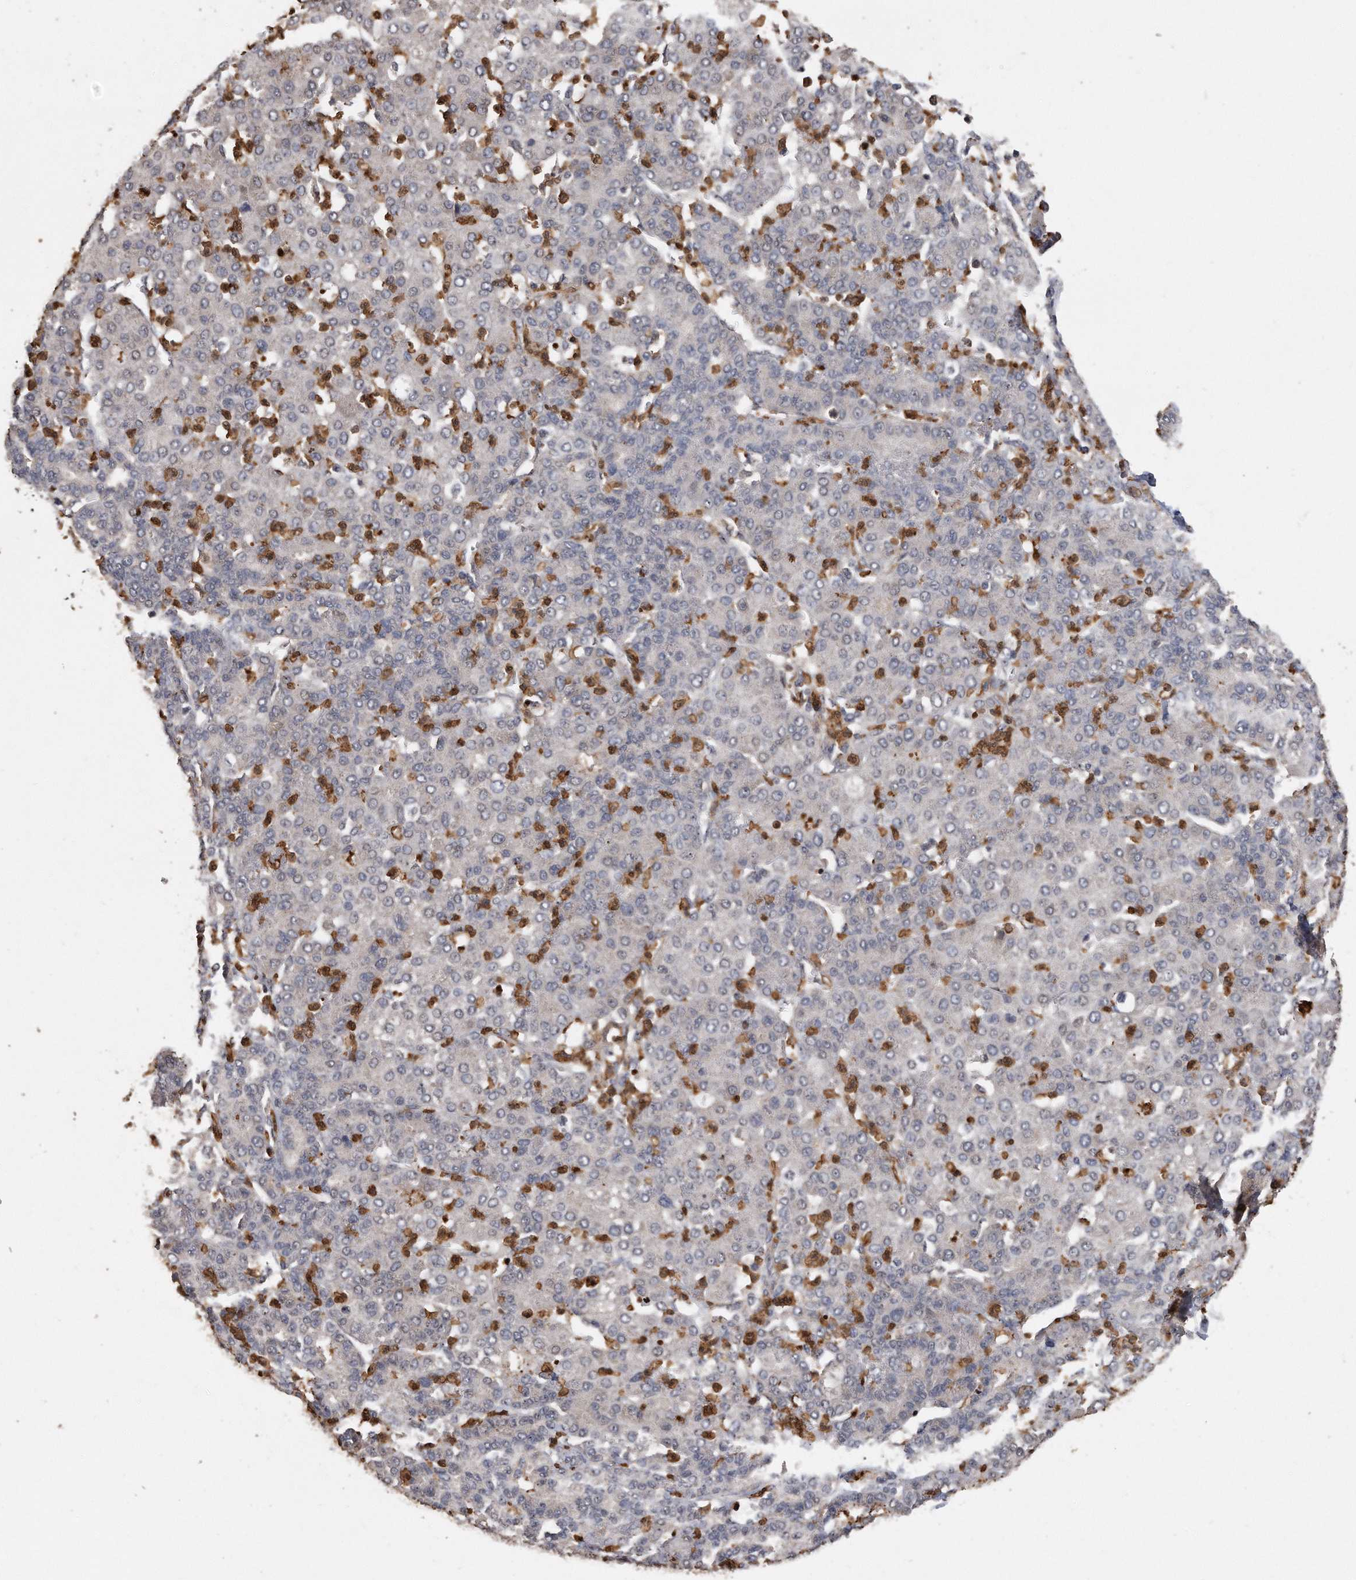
{"staining": {"intensity": "negative", "quantity": "none", "location": "none"}, "tissue": "liver cancer", "cell_type": "Tumor cells", "image_type": "cancer", "snomed": [{"axis": "morphology", "description": "Carcinoma, Hepatocellular, NOS"}, {"axis": "topography", "description": "Liver"}], "caption": "Immunohistochemistry image of liver hepatocellular carcinoma stained for a protein (brown), which demonstrates no expression in tumor cells.", "gene": "PELO", "patient": {"sex": "male", "age": 65}}